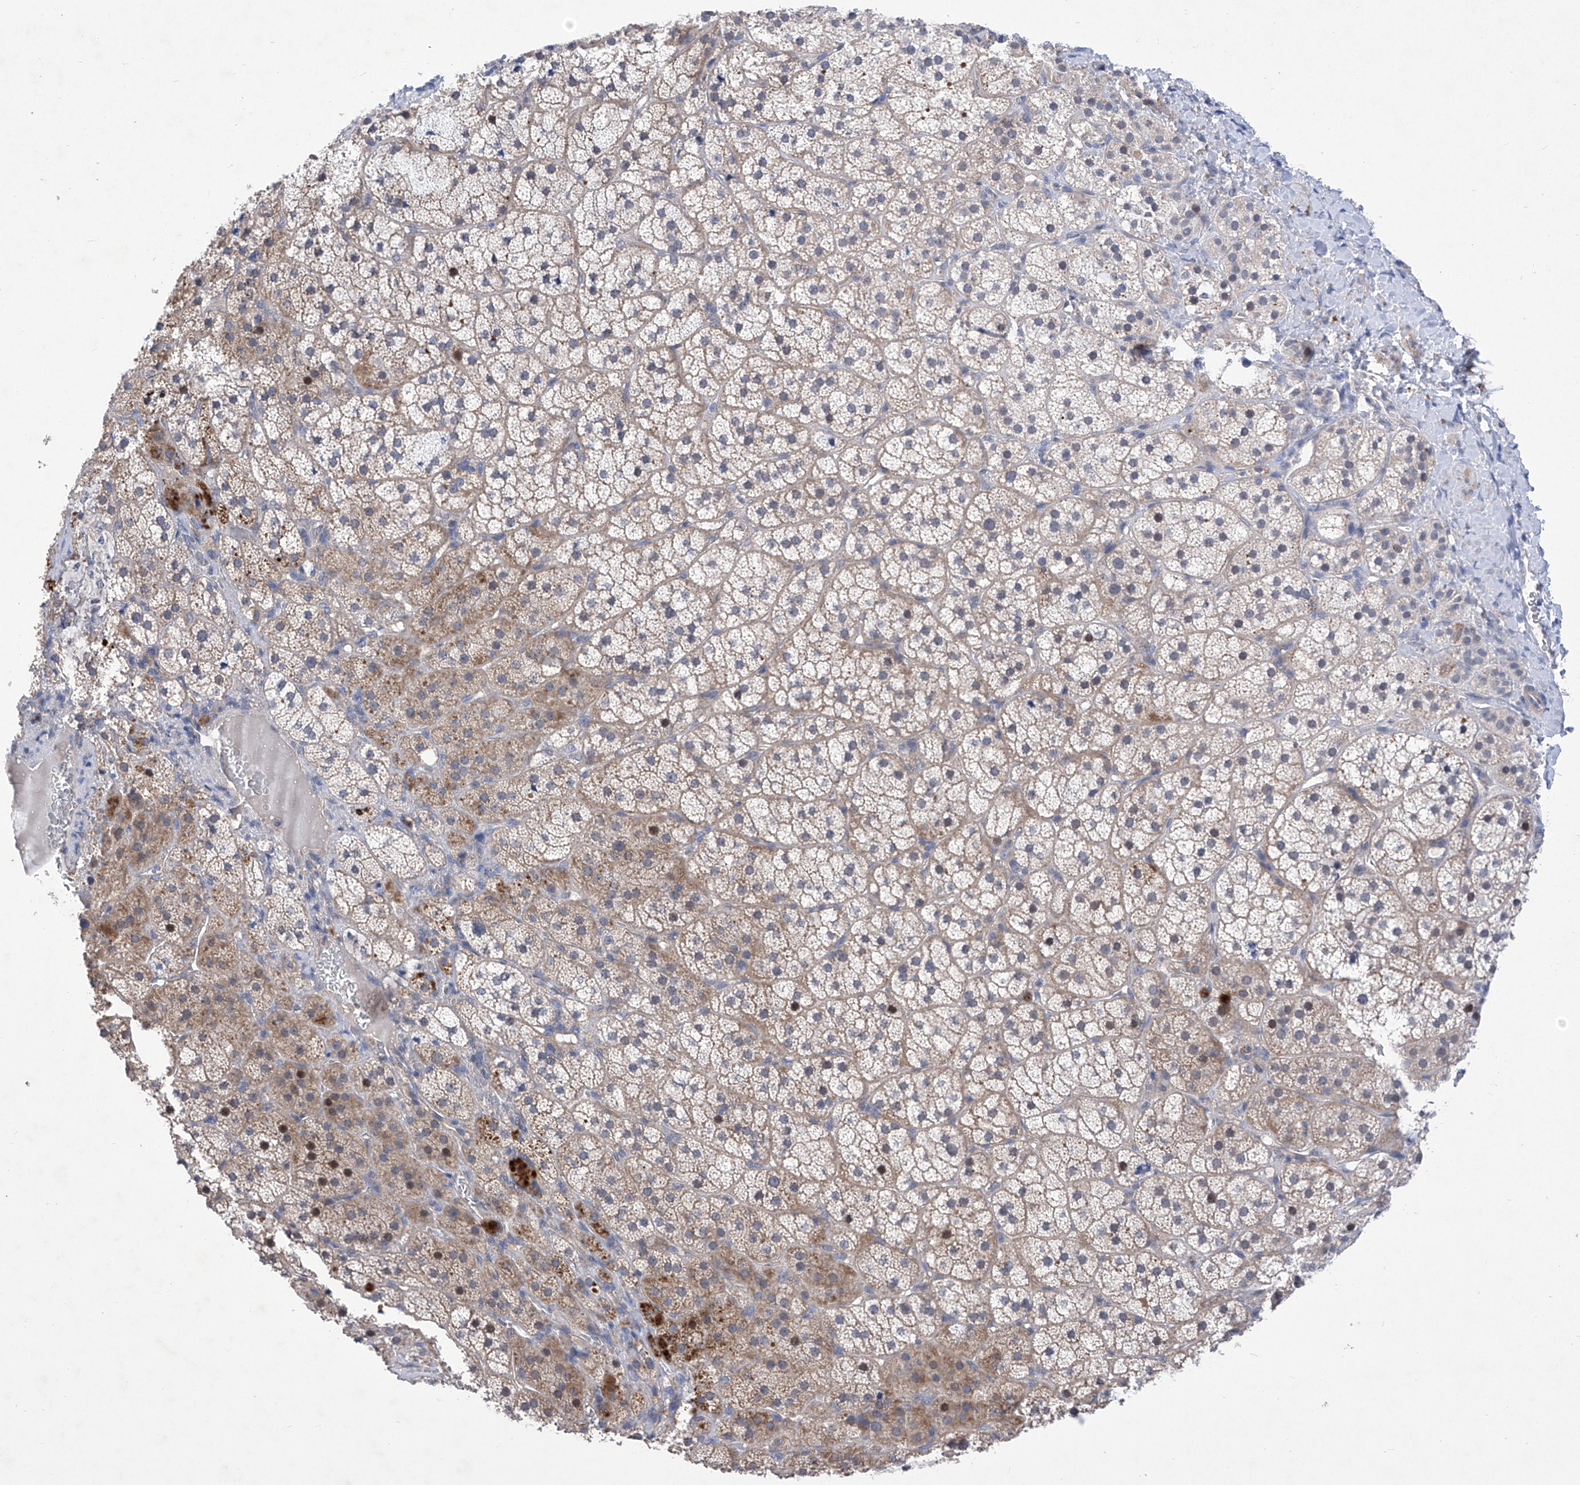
{"staining": {"intensity": "strong", "quantity": "<25%", "location": "cytoplasmic/membranous"}, "tissue": "adrenal gland", "cell_type": "Glandular cells", "image_type": "normal", "snomed": [{"axis": "morphology", "description": "Normal tissue, NOS"}, {"axis": "topography", "description": "Adrenal gland"}], "caption": "There is medium levels of strong cytoplasmic/membranous staining in glandular cells of unremarkable adrenal gland, as demonstrated by immunohistochemical staining (brown color).", "gene": "KIFC2", "patient": {"sex": "female", "age": 44}}